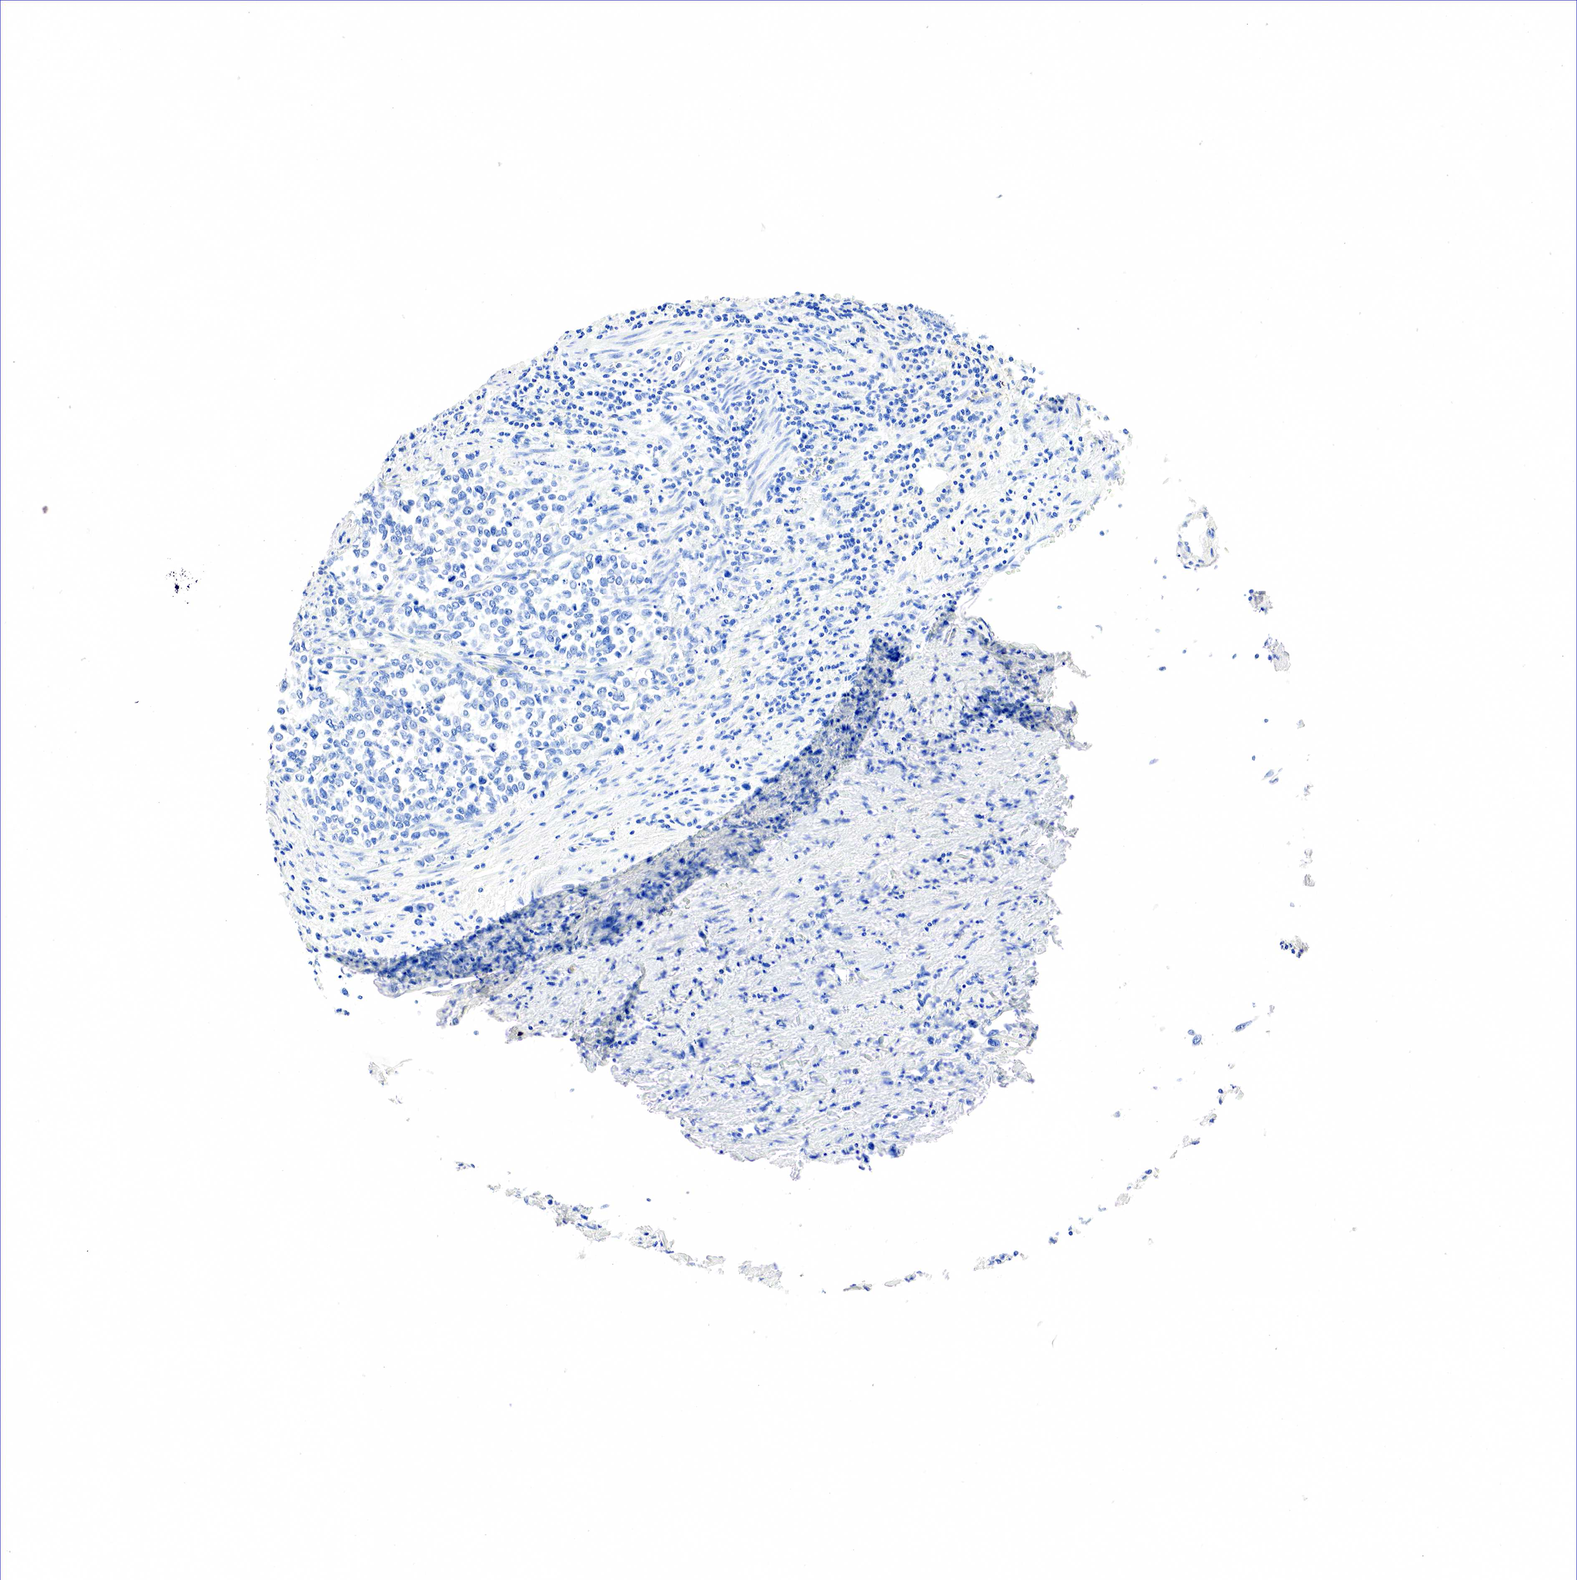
{"staining": {"intensity": "negative", "quantity": "none", "location": "none"}, "tissue": "stomach cancer", "cell_type": "Tumor cells", "image_type": "cancer", "snomed": [{"axis": "morphology", "description": "Adenocarcinoma, NOS"}, {"axis": "topography", "description": "Stomach, upper"}], "caption": "Immunohistochemistry (IHC) image of stomach cancer stained for a protein (brown), which reveals no staining in tumor cells.", "gene": "SST", "patient": {"sex": "male", "age": 76}}